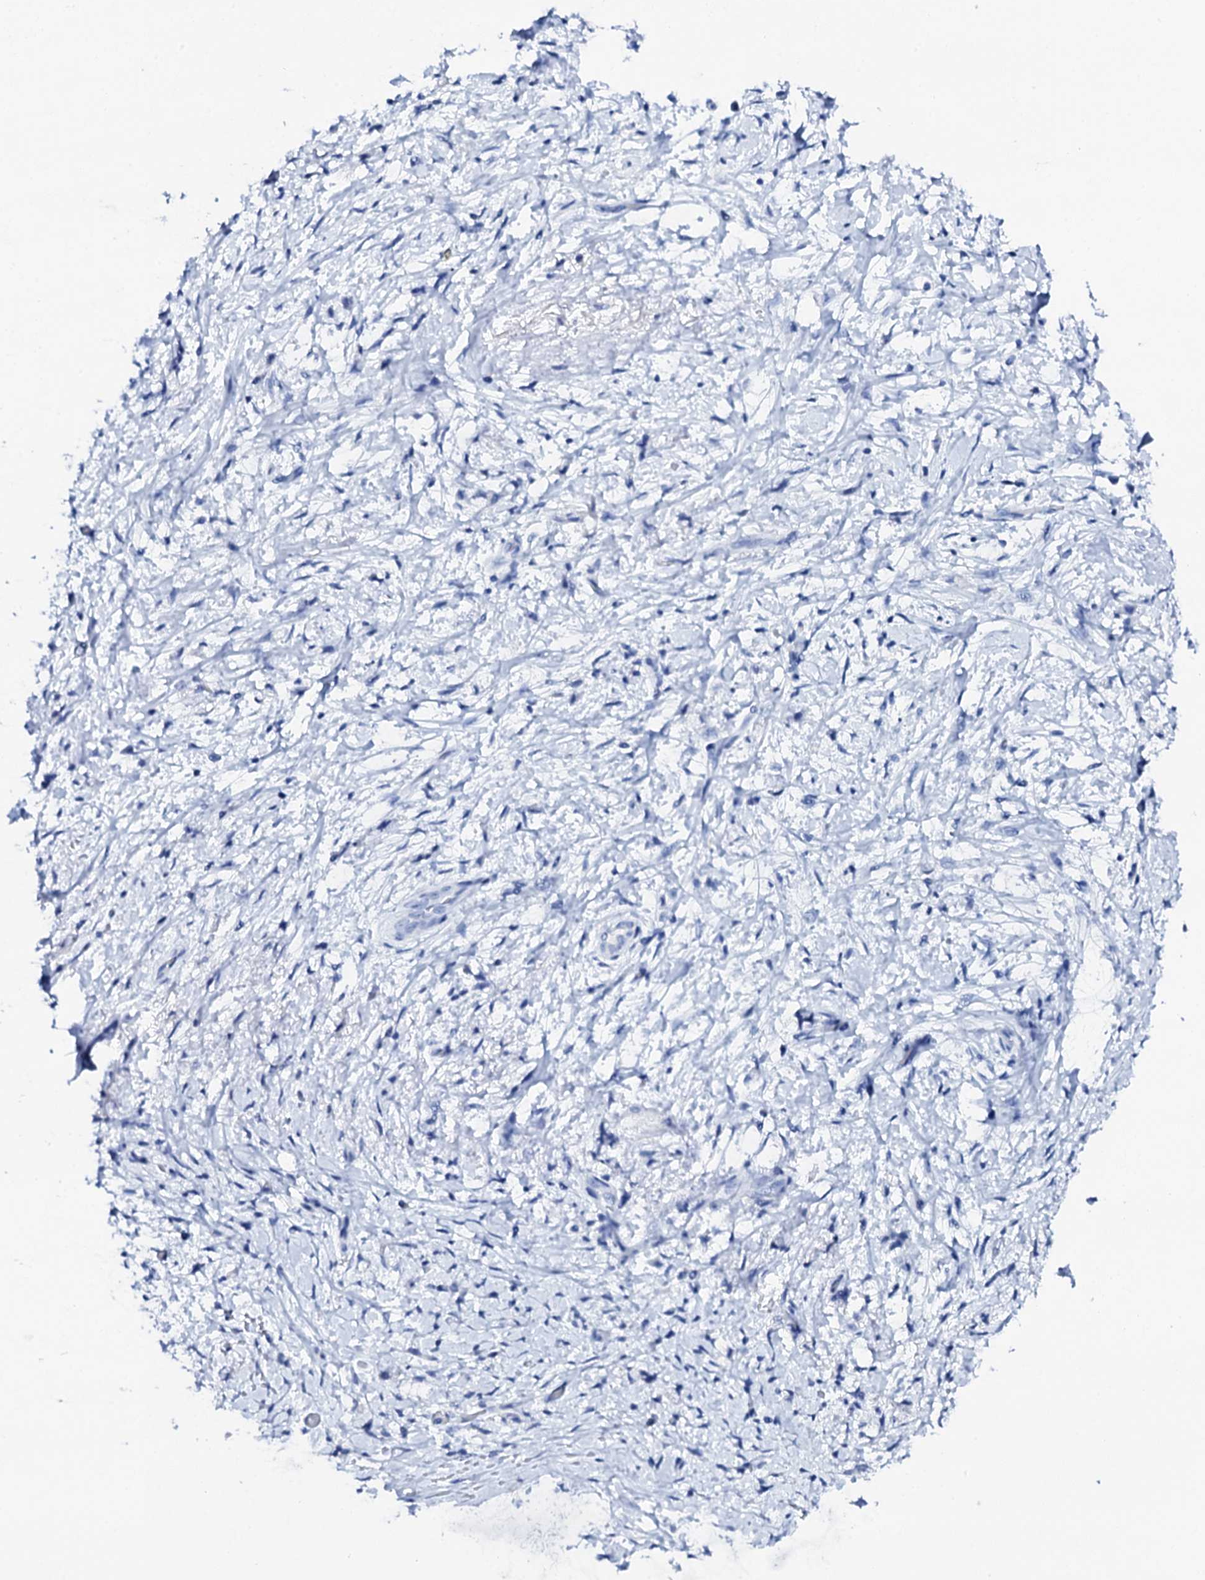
{"staining": {"intensity": "negative", "quantity": "none", "location": "none"}, "tissue": "stomach cancer", "cell_type": "Tumor cells", "image_type": "cancer", "snomed": [{"axis": "morphology", "description": "Adenocarcinoma, NOS"}, {"axis": "topography", "description": "Stomach"}], "caption": "Histopathology image shows no protein expression in tumor cells of adenocarcinoma (stomach) tissue. (Stains: DAB (3,3'-diaminobenzidine) immunohistochemistry with hematoxylin counter stain, Microscopy: brightfield microscopy at high magnification).", "gene": "FBXL16", "patient": {"sex": "female", "age": 60}}